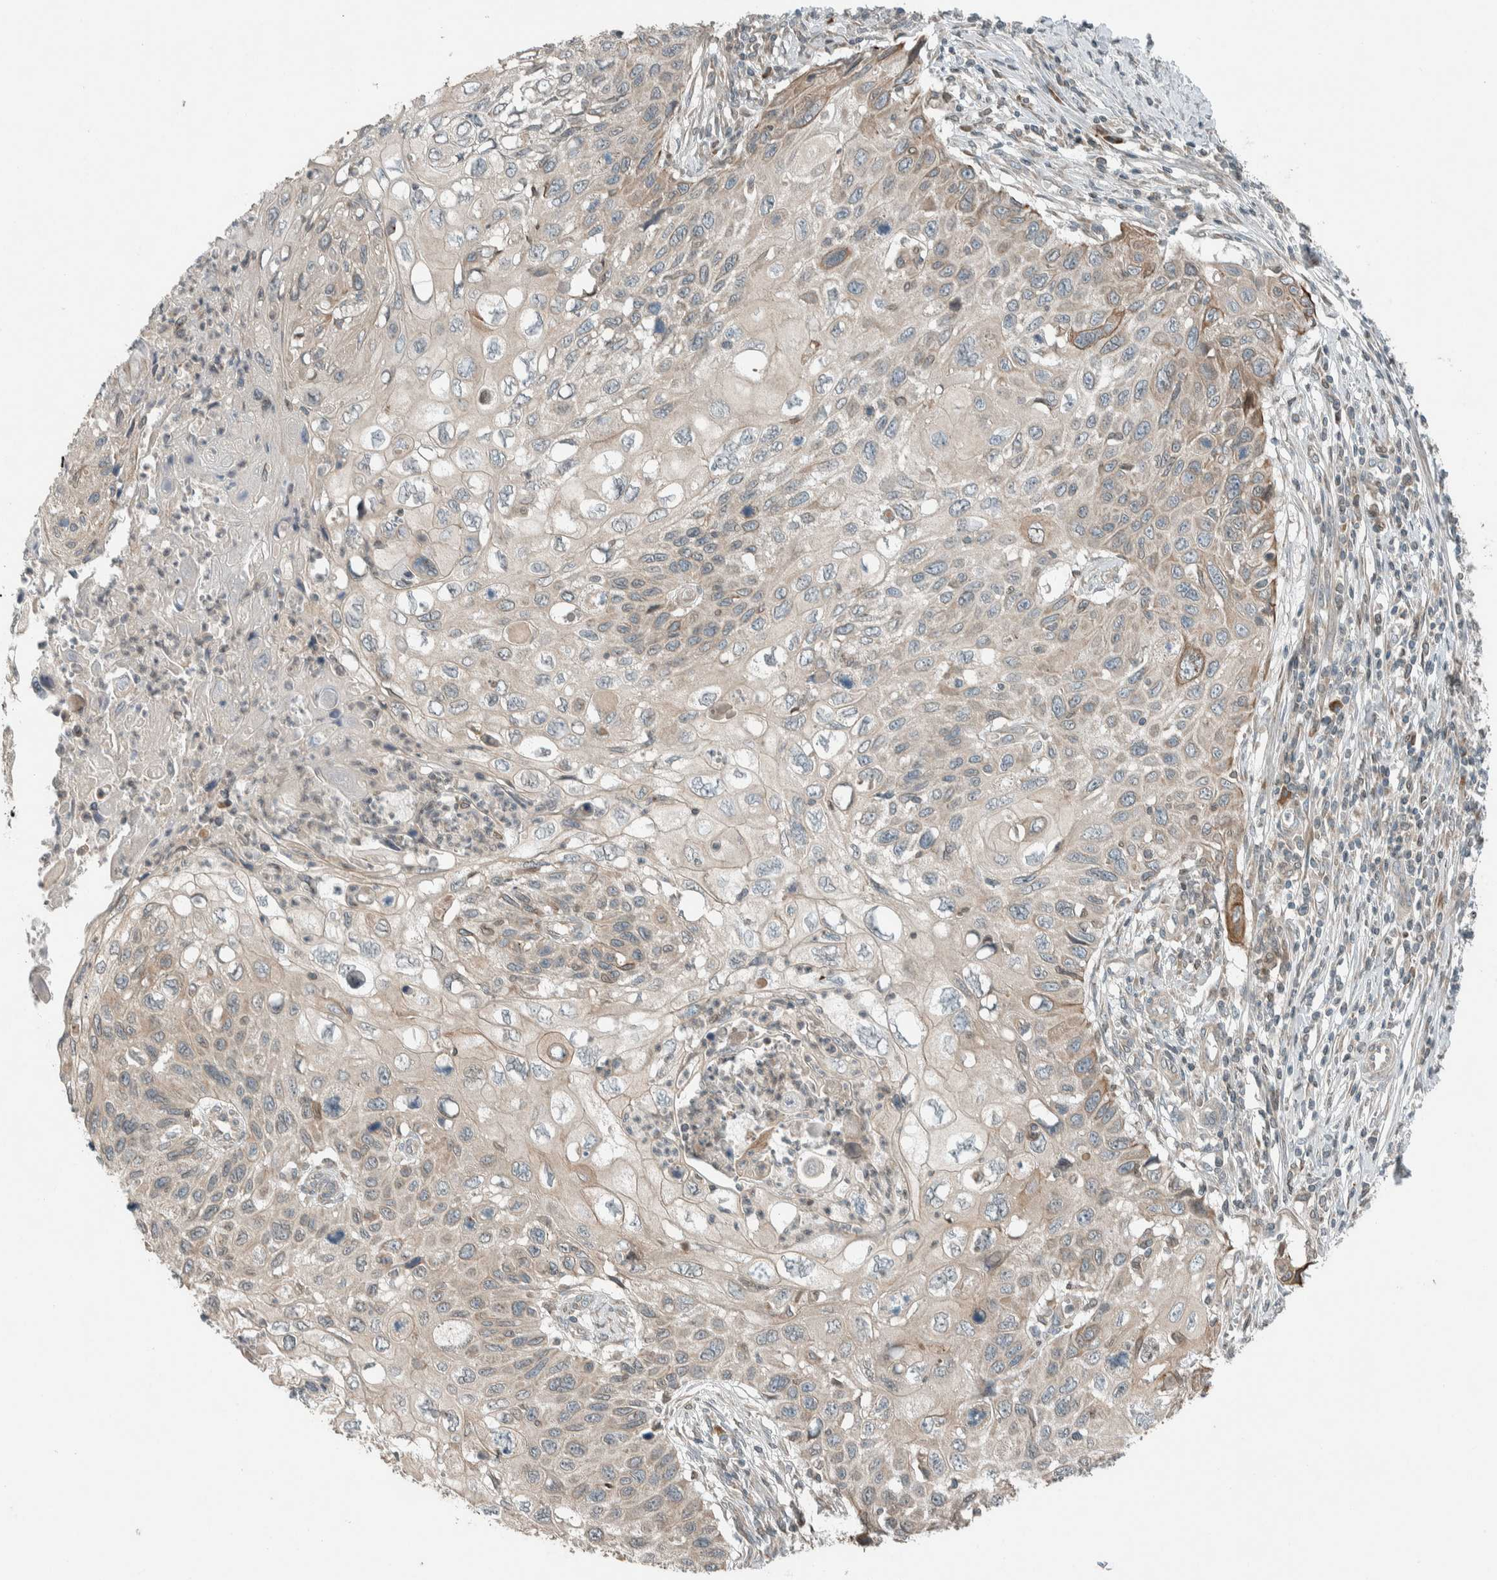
{"staining": {"intensity": "weak", "quantity": "<25%", "location": "cytoplasmic/membranous"}, "tissue": "cervical cancer", "cell_type": "Tumor cells", "image_type": "cancer", "snomed": [{"axis": "morphology", "description": "Squamous cell carcinoma, NOS"}, {"axis": "topography", "description": "Cervix"}], "caption": "A high-resolution micrograph shows immunohistochemistry staining of squamous cell carcinoma (cervical), which shows no significant positivity in tumor cells.", "gene": "SEL1L", "patient": {"sex": "female", "age": 70}}